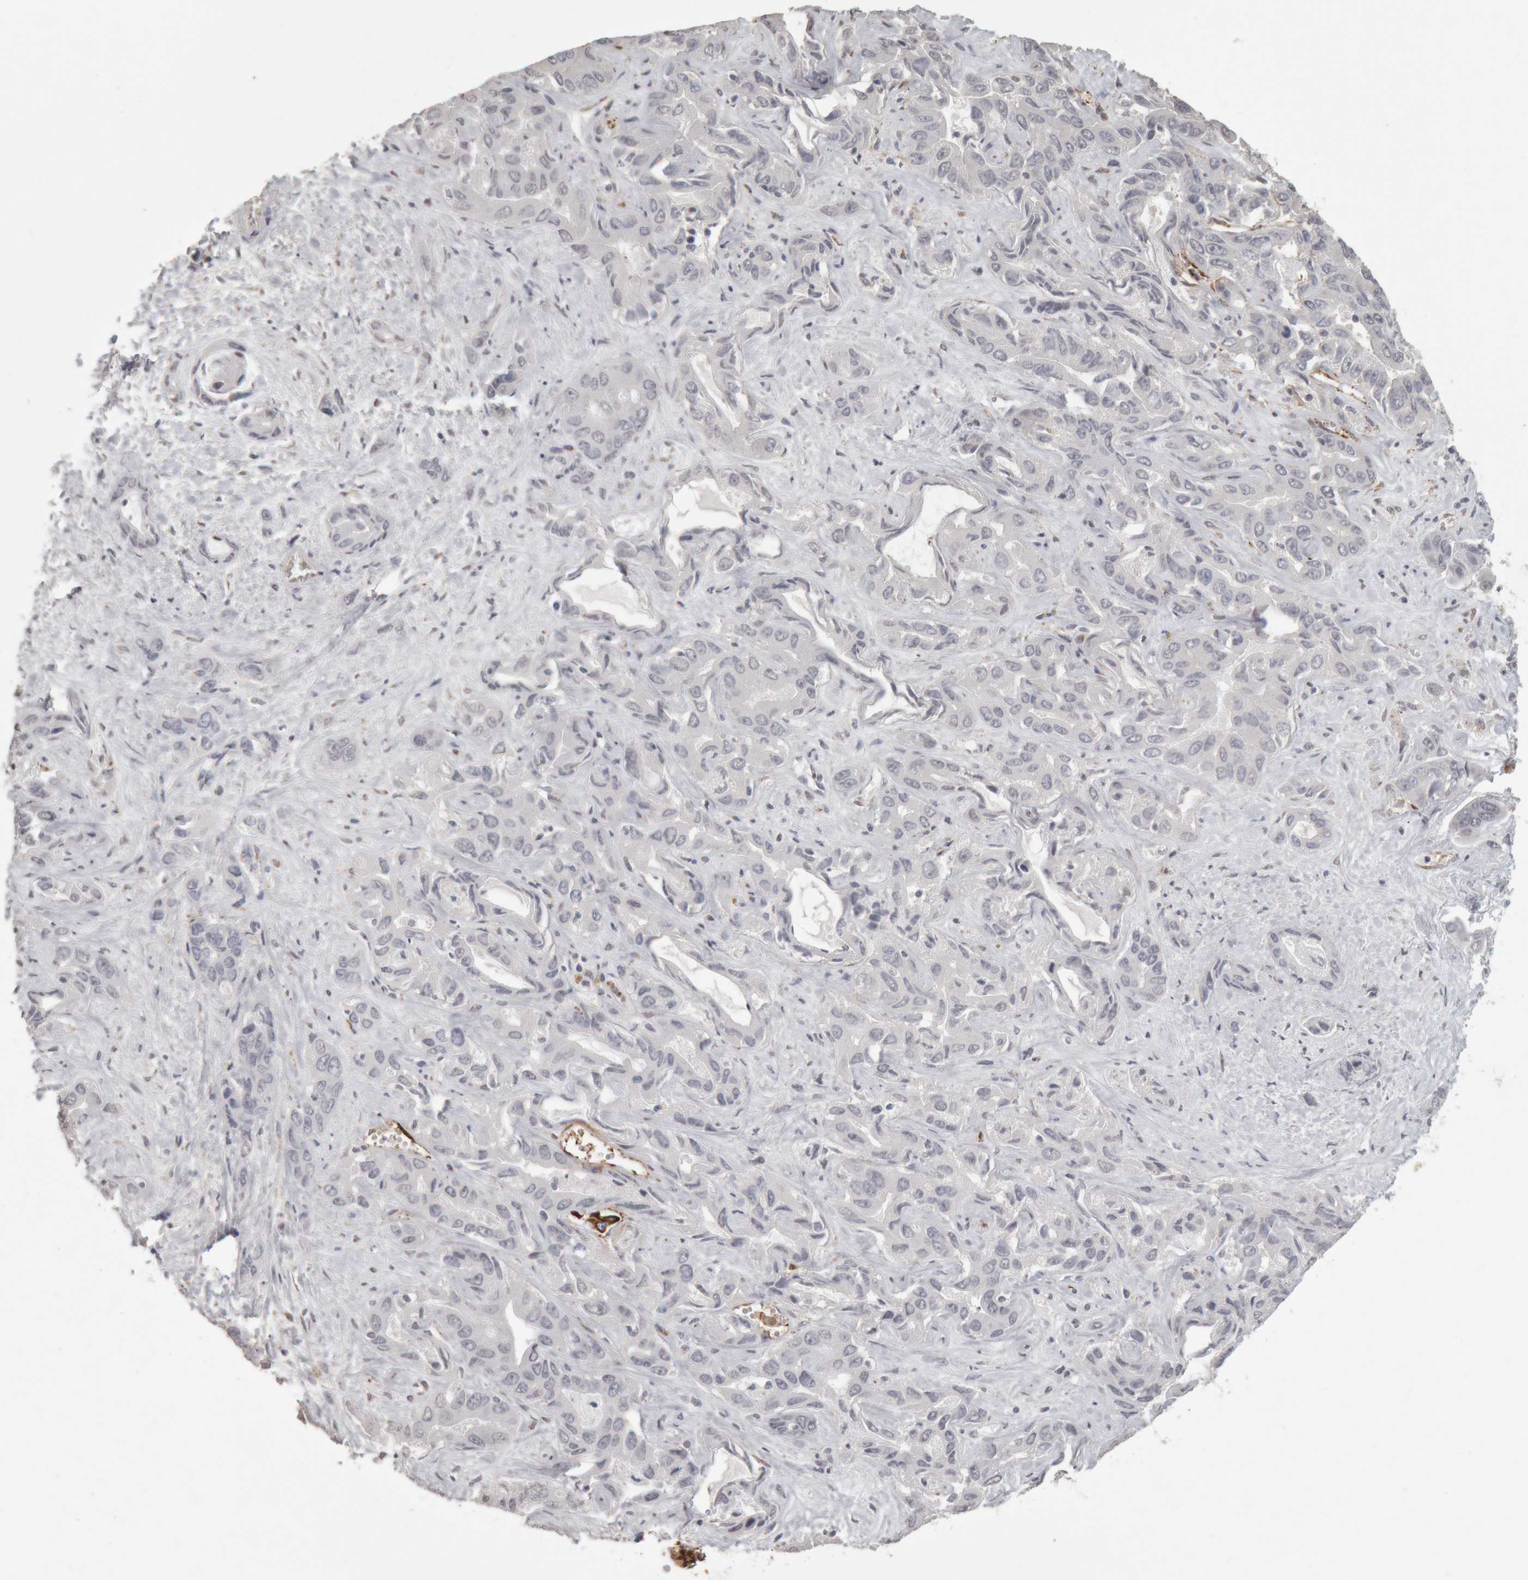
{"staining": {"intensity": "negative", "quantity": "none", "location": "none"}, "tissue": "liver cancer", "cell_type": "Tumor cells", "image_type": "cancer", "snomed": [{"axis": "morphology", "description": "Cholangiocarcinoma"}, {"axis": "topography", "description": "Liver"}], "caption": "Micrograph shows no significant protein positivity in tumor cells of liver cholangiocarcinoma.", "gene": "MEP1A", "patient": {"sex": "female", "age": 52}}